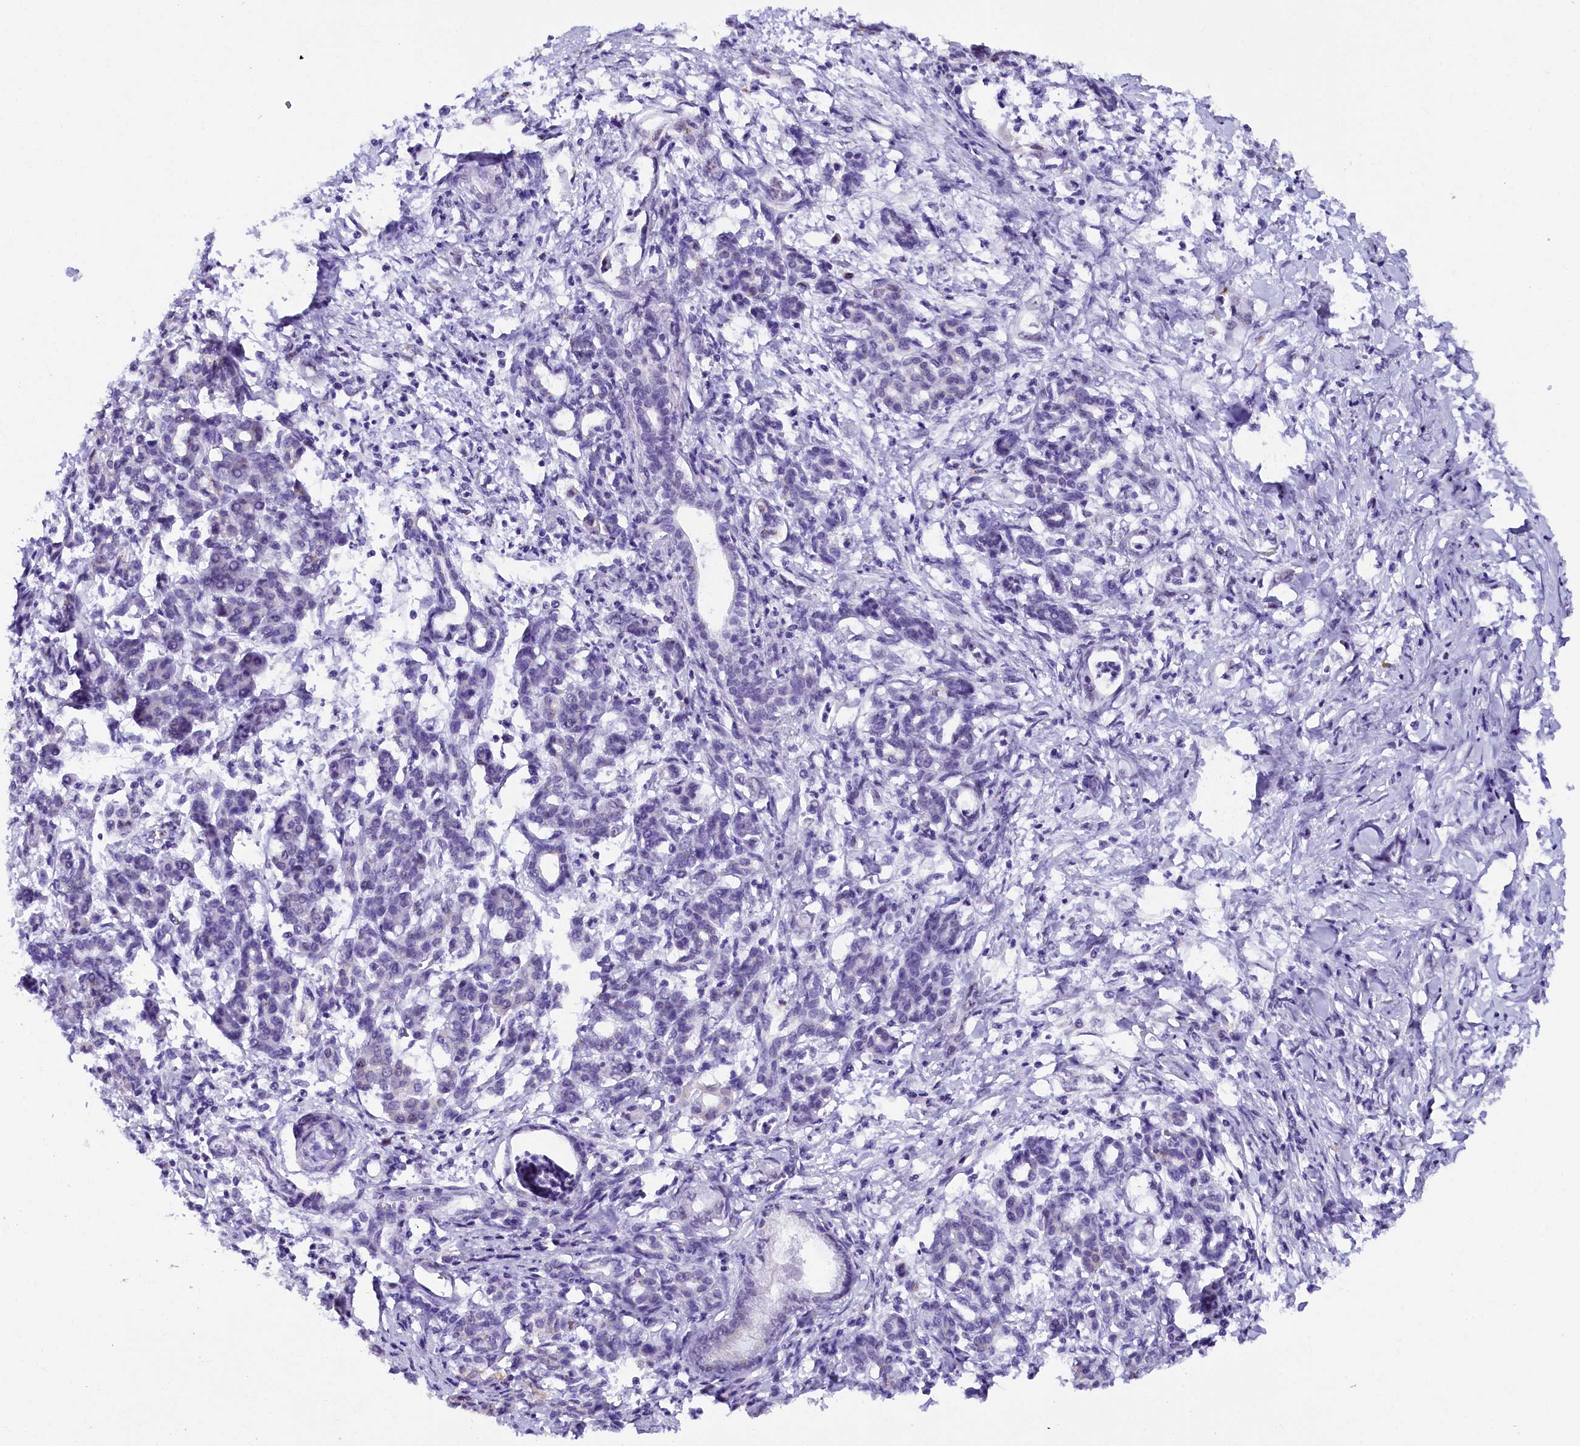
{"staining": {"intensity": "negative", "quantity": "none", "location": "none"}, "tissue": "pancreatic cancer", "cell_type": "Tumor cells", "image_type": "cancer", "snomed": [{"axis": "morphology", "description": "Adenocarcinoma, NOS"}, {"axis": "topography", "description": "Pancreas"}], "caption": "An immunohistochemistry (IHC) histopathology image of pancreatic adenocarcinoma is shown. There is no staining in tumor cells of pancreatic adenocarcinoma.", "gene": "NCBP1", "patient": {"sex": "female", "age": 55}}